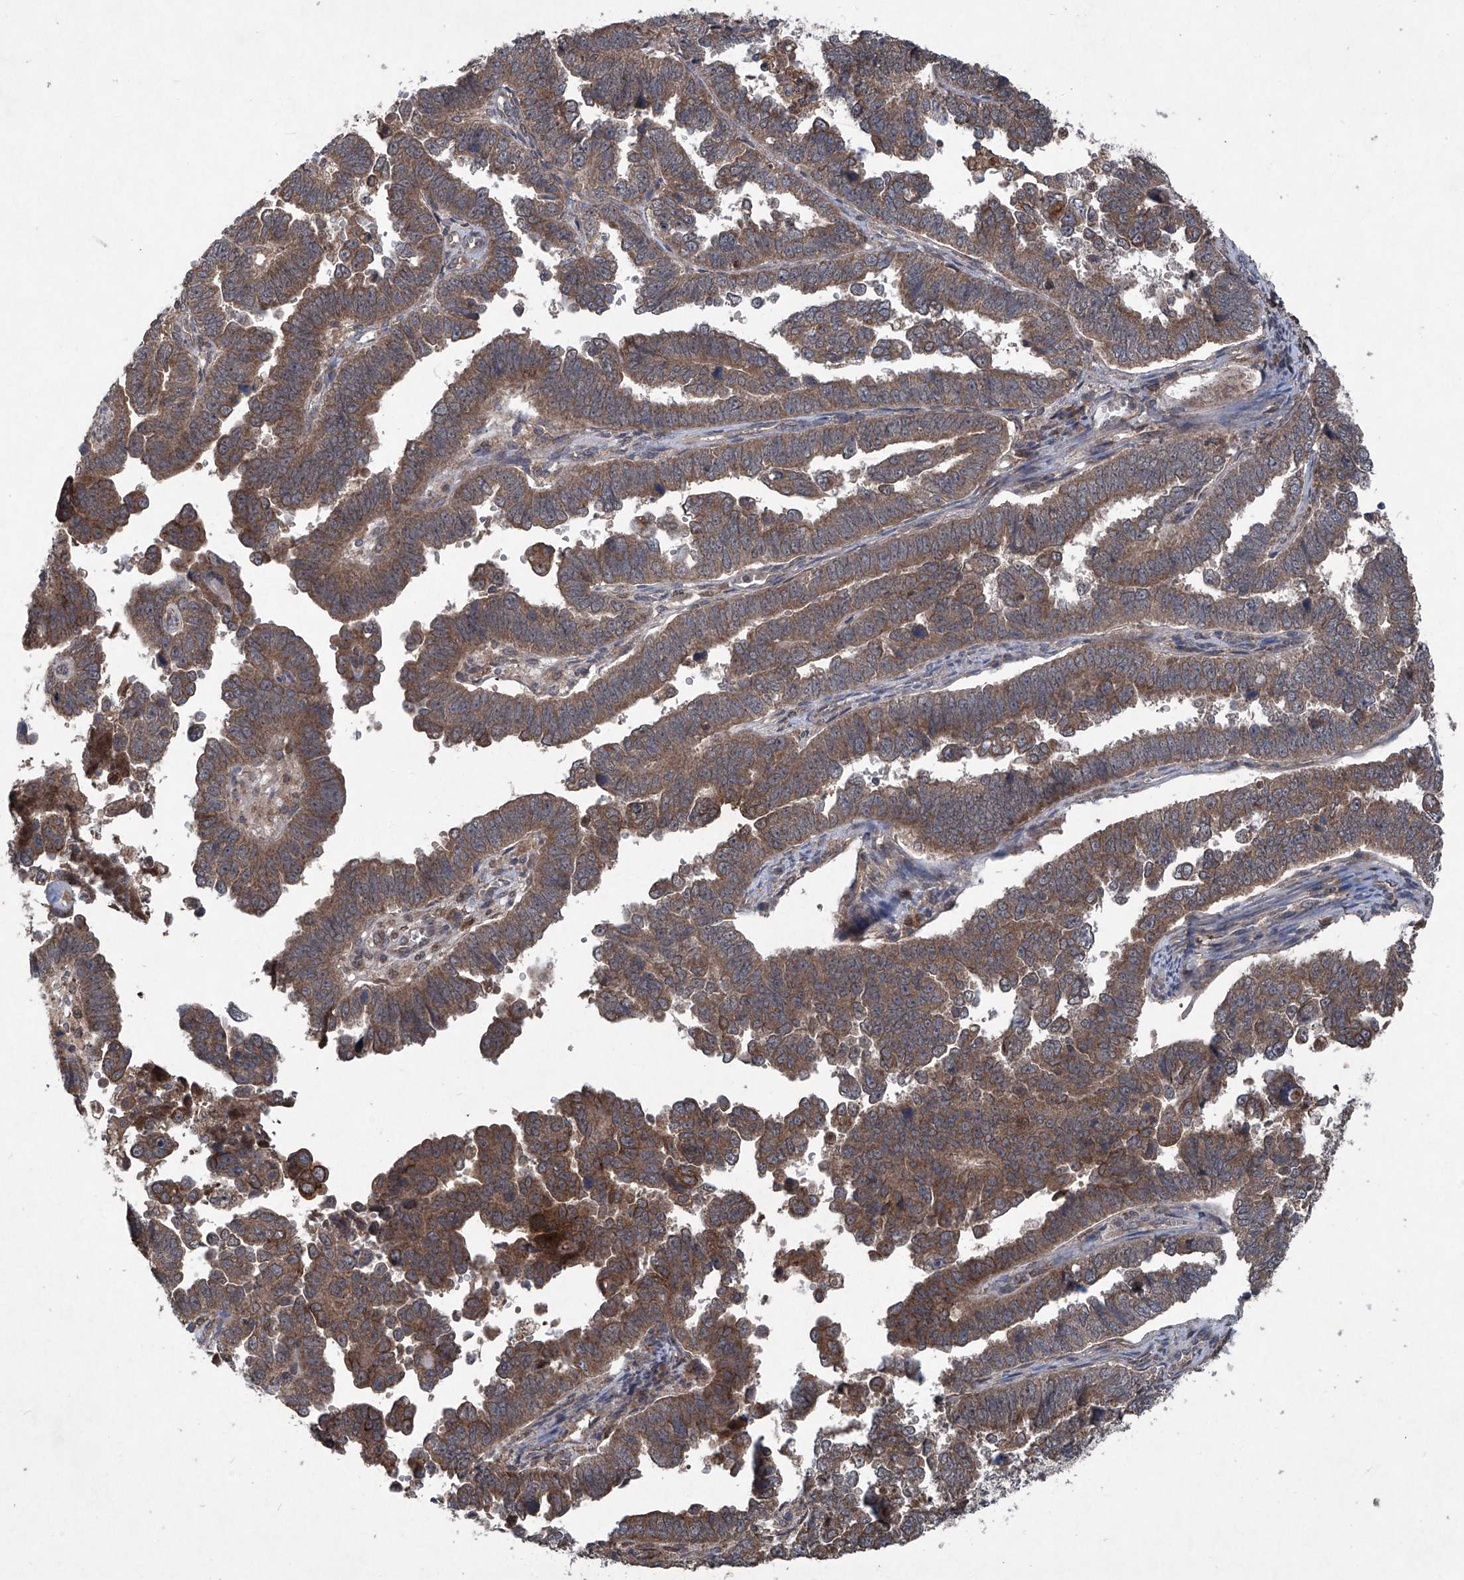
{"staining": {"intensity": "moderate", "quantity": ">75%", "location": "cytoplasmic/membranous"}, "tissue": "endometrial cancer", "cell_type": "Tumor cells", "image_type": "cancer", "snomed": [{"axis": "morphology", "description": "Adenocarcinoma, NOS"}, {"axis": "topography", "description": "Endometrium"}], "caption": "IHC (DAB) staining of endometrial cancer (adenocarcinoma) demonstrates moderate cytoplasmic/membranous protein expression in about >75% of tumor cells.", "gene": "SUMF2", "patient": {"sex": "female", "age": 75}}